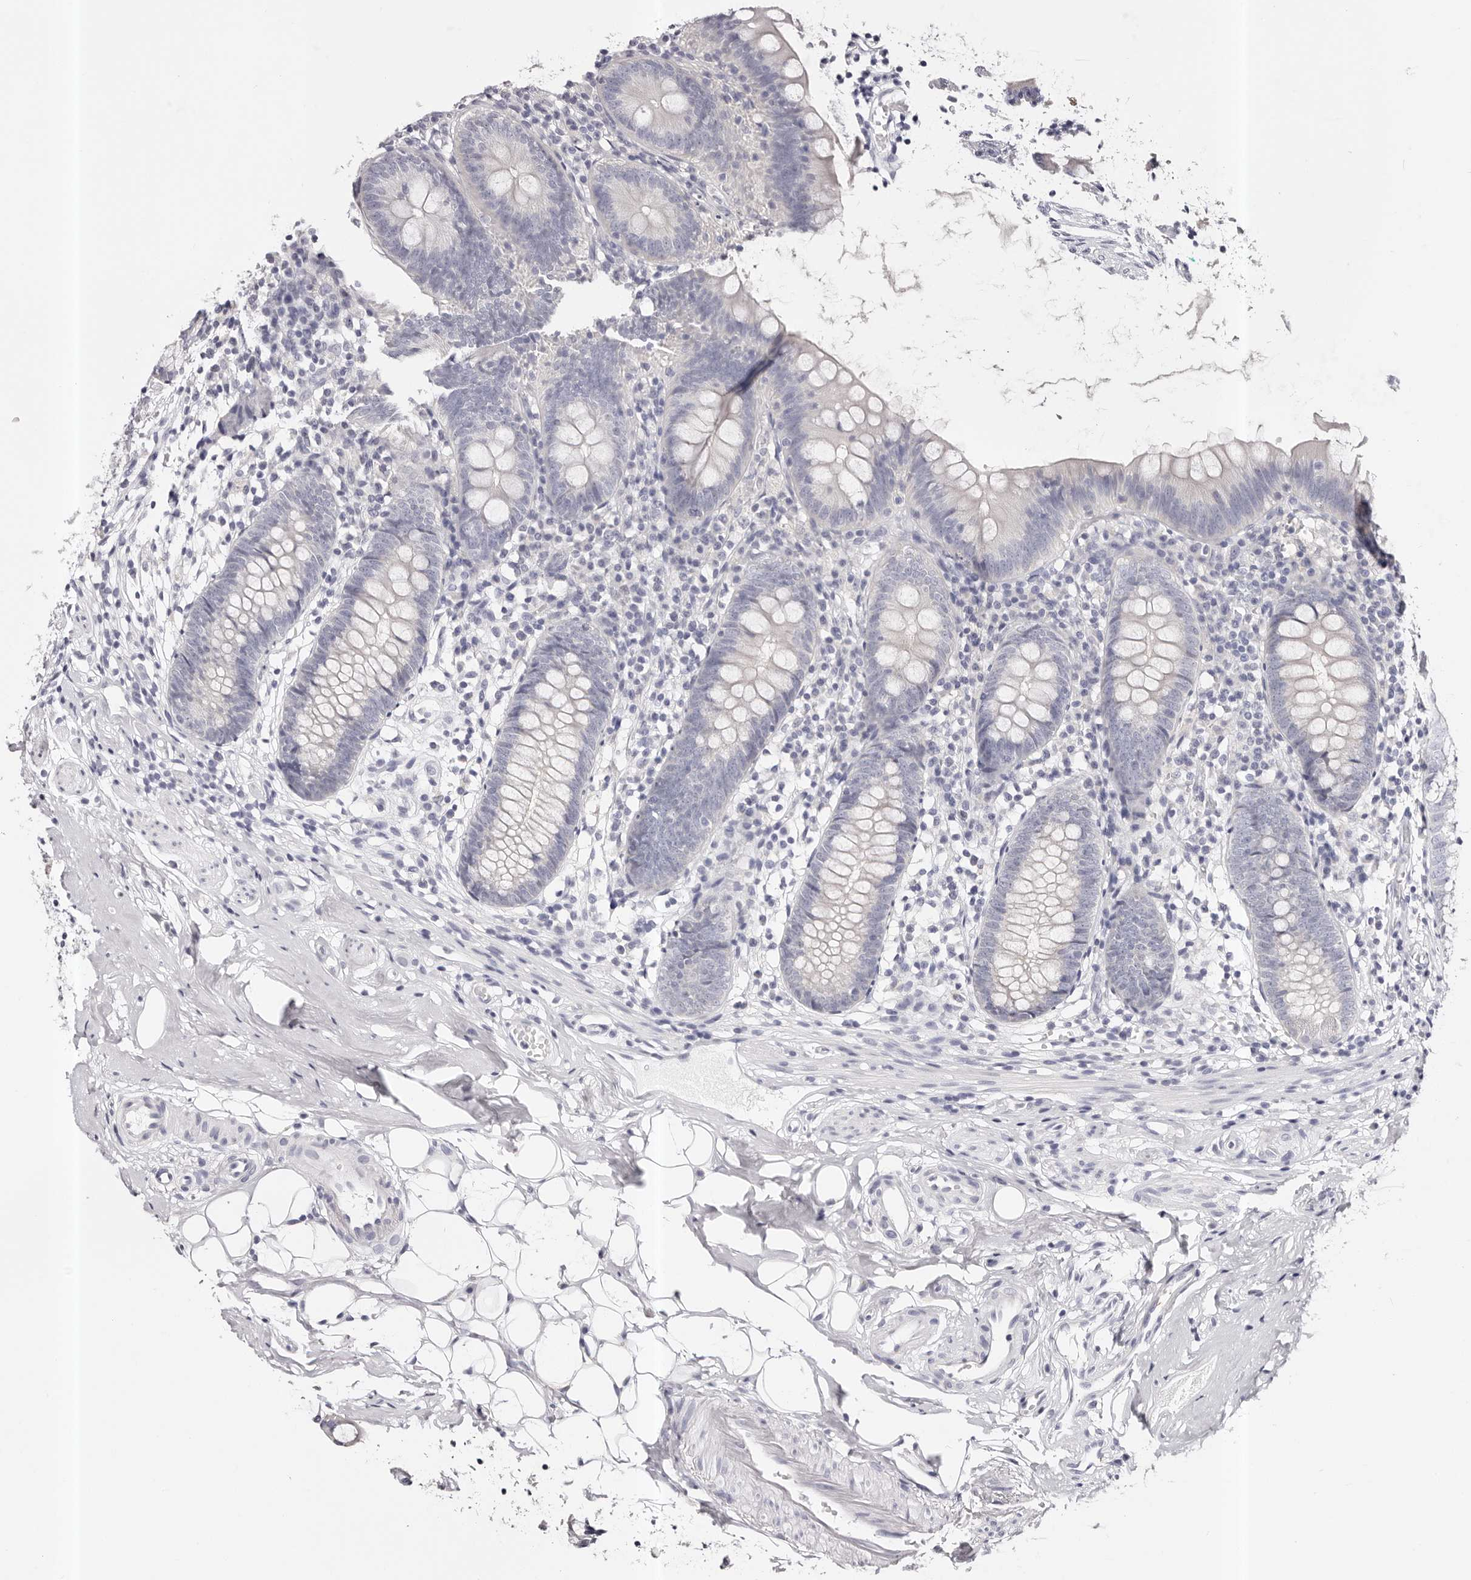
{"staining": {"intensity": "negative", "quantity": "none", "location": "none"}, "tissue": "appendix", "cell_type": "Glandular cells", "image_type": "normal", "snomed": [{"axis": "morphology", "description": "Normal tissue, NOS"}, {"axis": "topography", "description": "Appendix"}], "caption": "A histopathology image of human appendix is negative for staining in glandular cells.", "gene": "ROM1", "patient": {"sex": "female", "age": 62}}